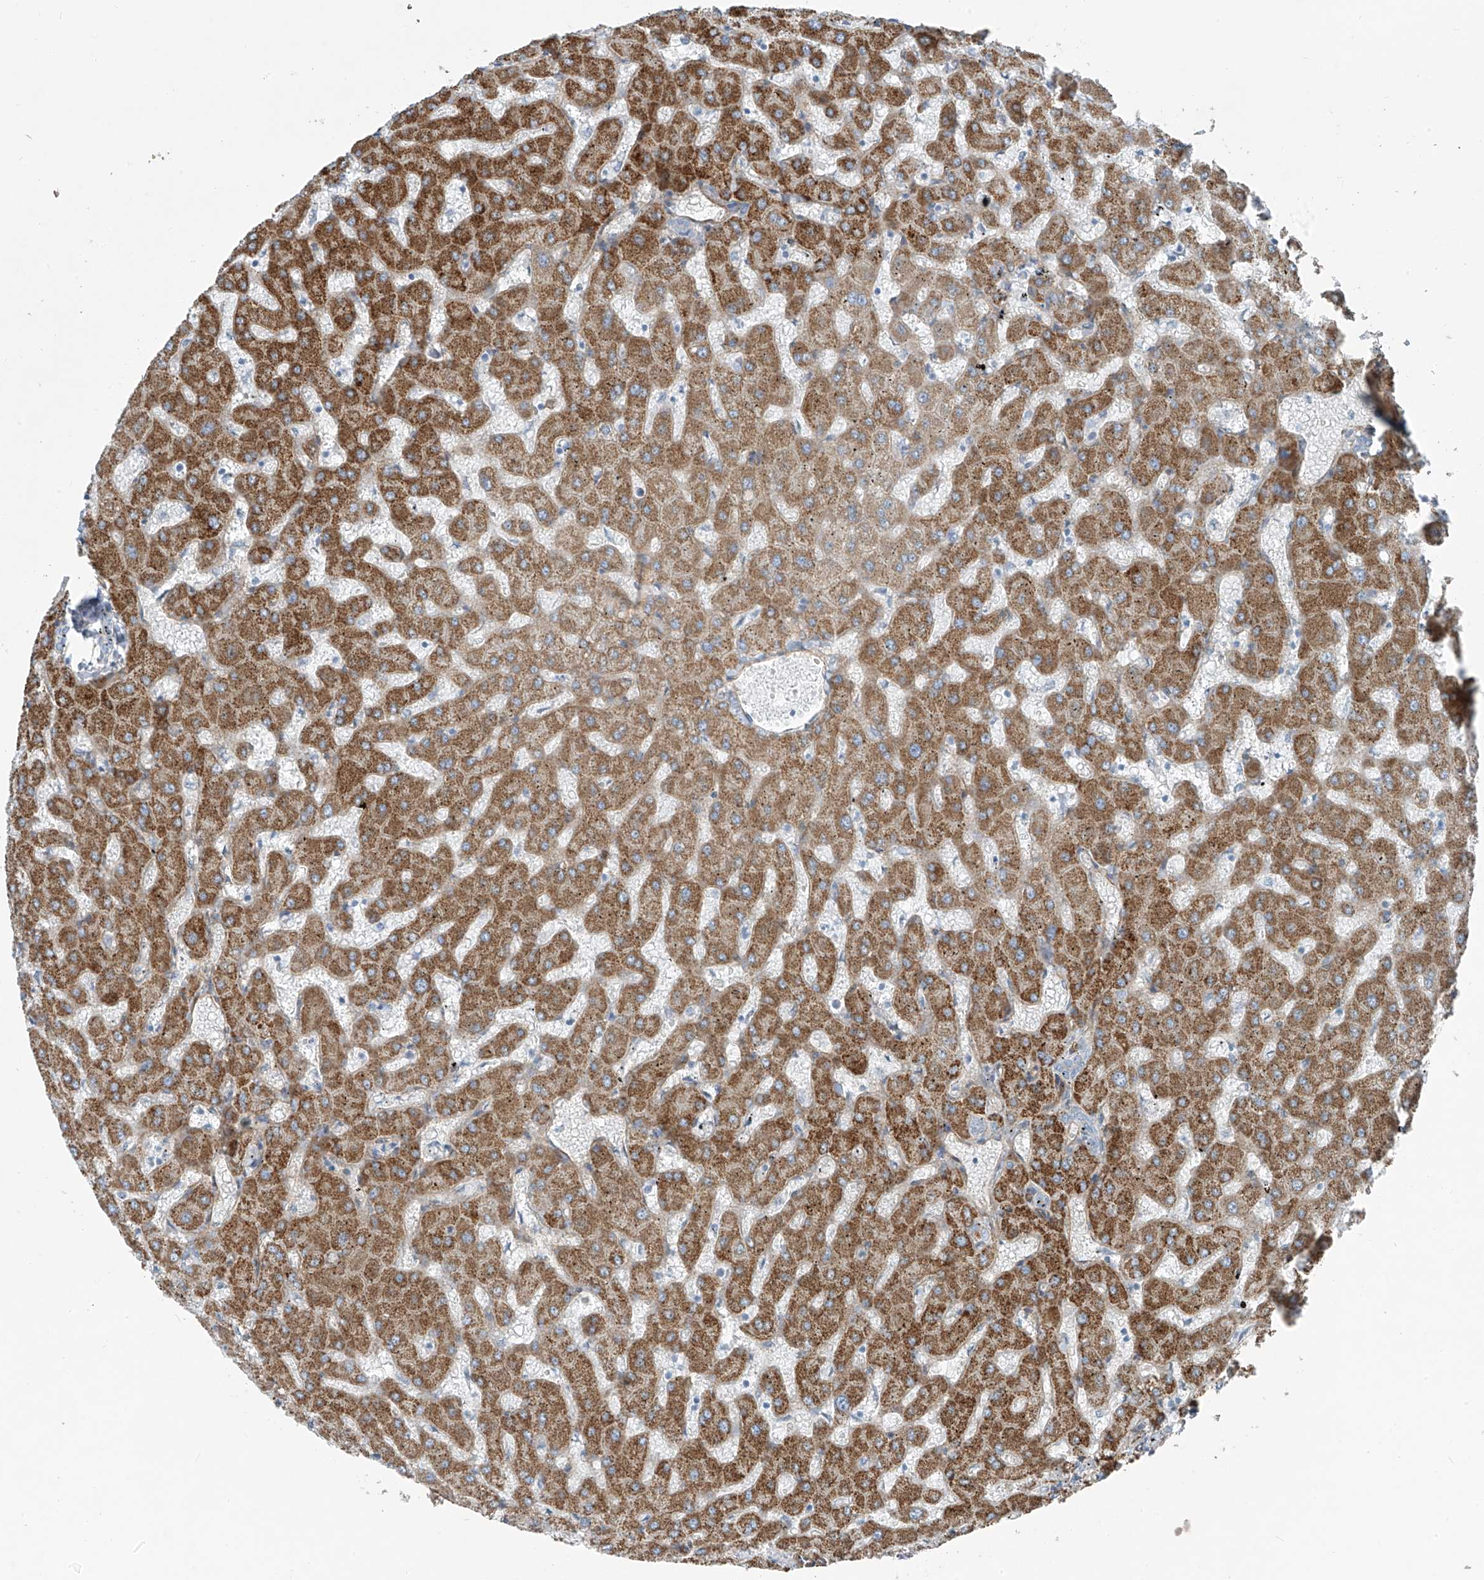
{"staining": {"intensity": "negative", "quantity": "none", "location": "none"}, "tissue": "liver", "cell_type": "Cholangiocytes", "image_type": "normal", "snomed": [{"axis": "morphology", "description": "Normal tissue, NOS"}, {"axis": "topography", "description": "Liver"}], "caption": "Histopathology image shows no protein expression in cholangiocytes of unremarkable liver.", "gene": "TNS2", "patient": {"sex": "female", "age": 63}}